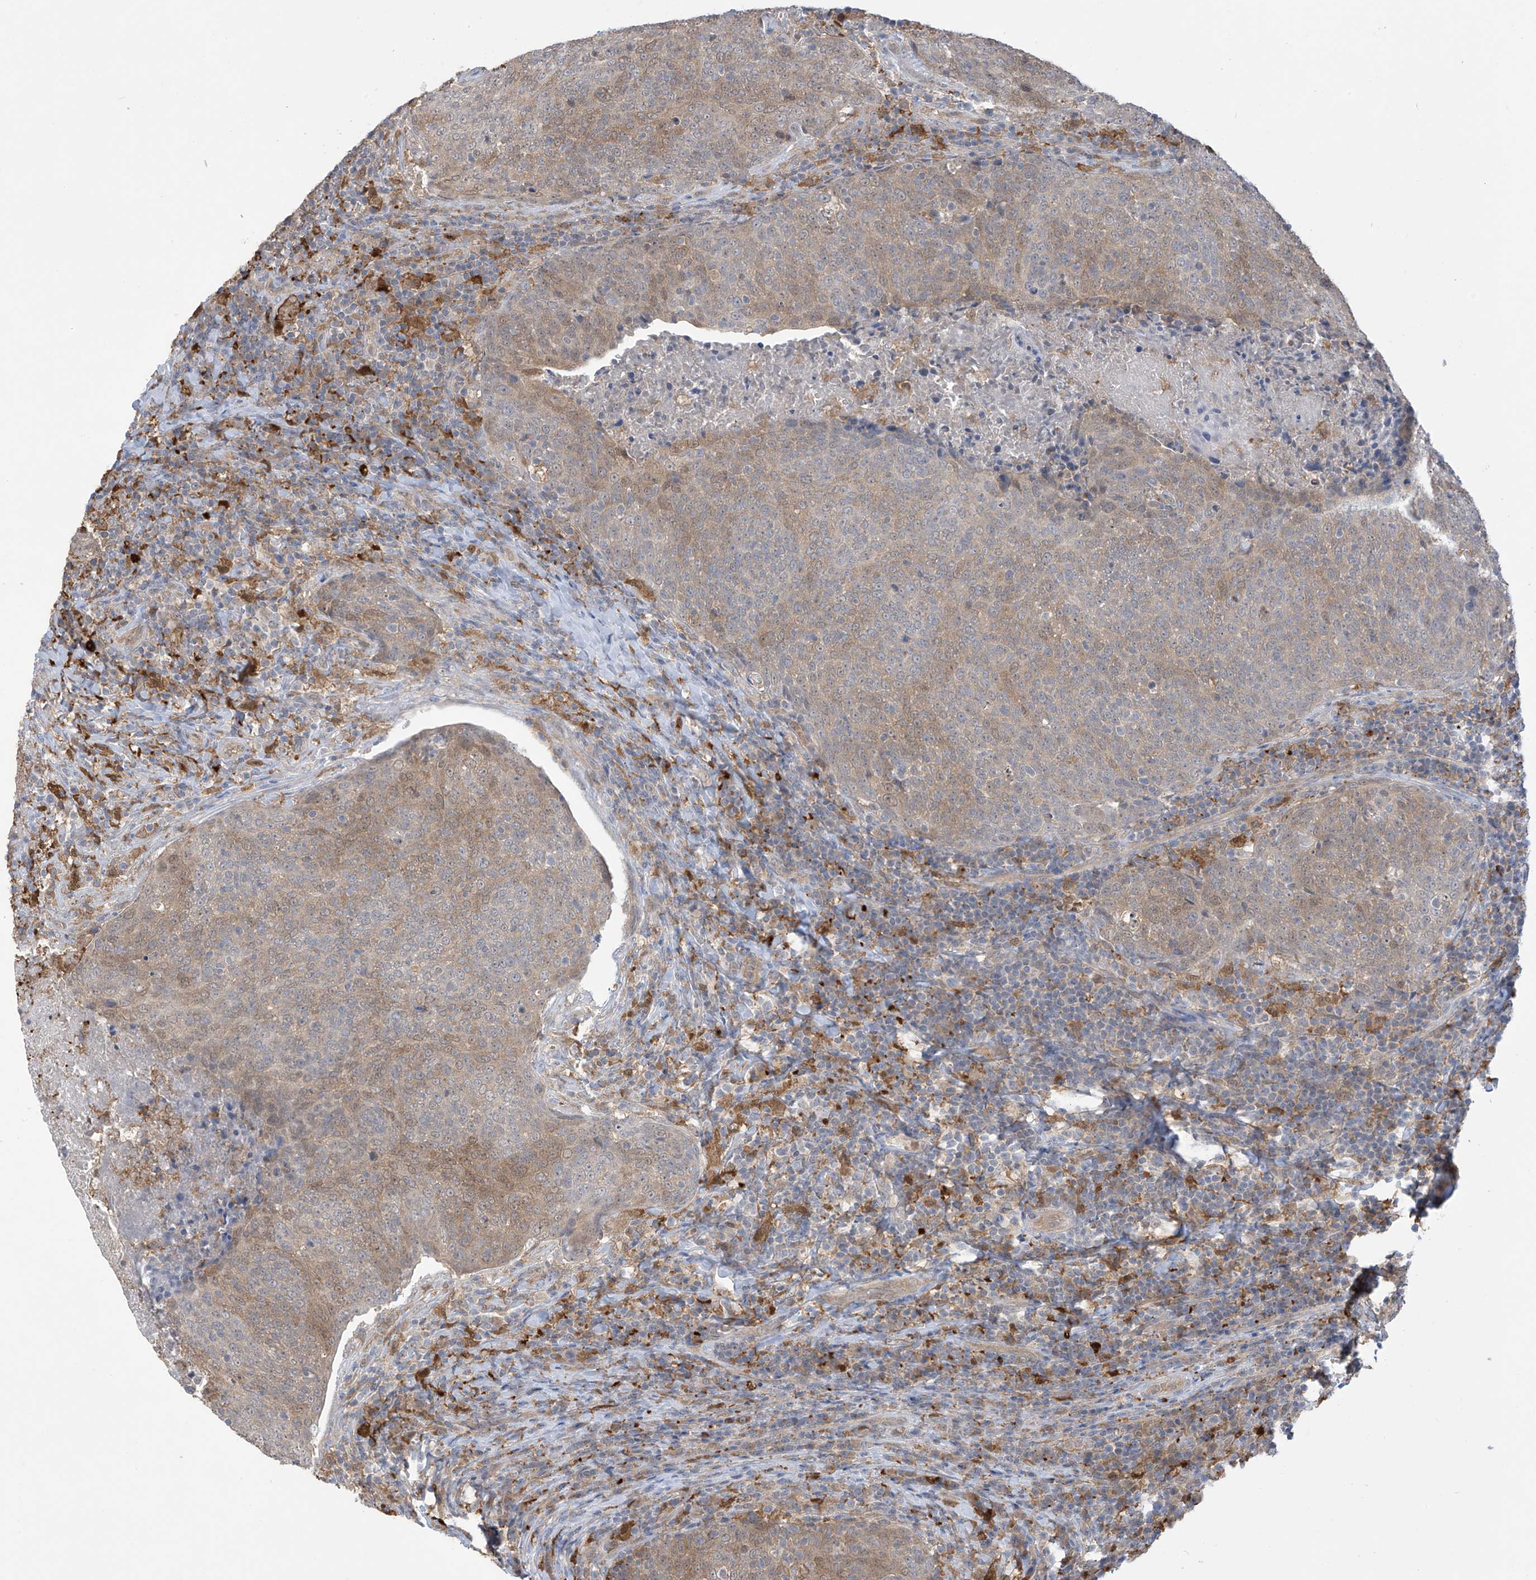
{"staining": {"intensity": "moderate", "quantity": "25%-75%", "location": "cytoplasmic/membranous,nuclear"}, "tissue": "head and neck cancer", "cell_type": "Tumor cells", "image_type": "cancer", "snomed": [{"axis": "morphology", "description": "Squamous cell carcinoma, NOS"}, {"axis": "morphology", "description": "Squamous cell carcinoma, metastatic, NOS"}, {"axis": "topography", "description": "Lymph node"}, {"axis": "topography", "description": "Head-Neck"}], "caption": "A micrograph of human squamous cell carcinoma (head and neck) stained for a protein exhibits moderate cytoplasmic/membranous and nuclear brown staining in tumor cells.", "gene": "IDH1", "patient": {"sex": "male", "age": 62}}